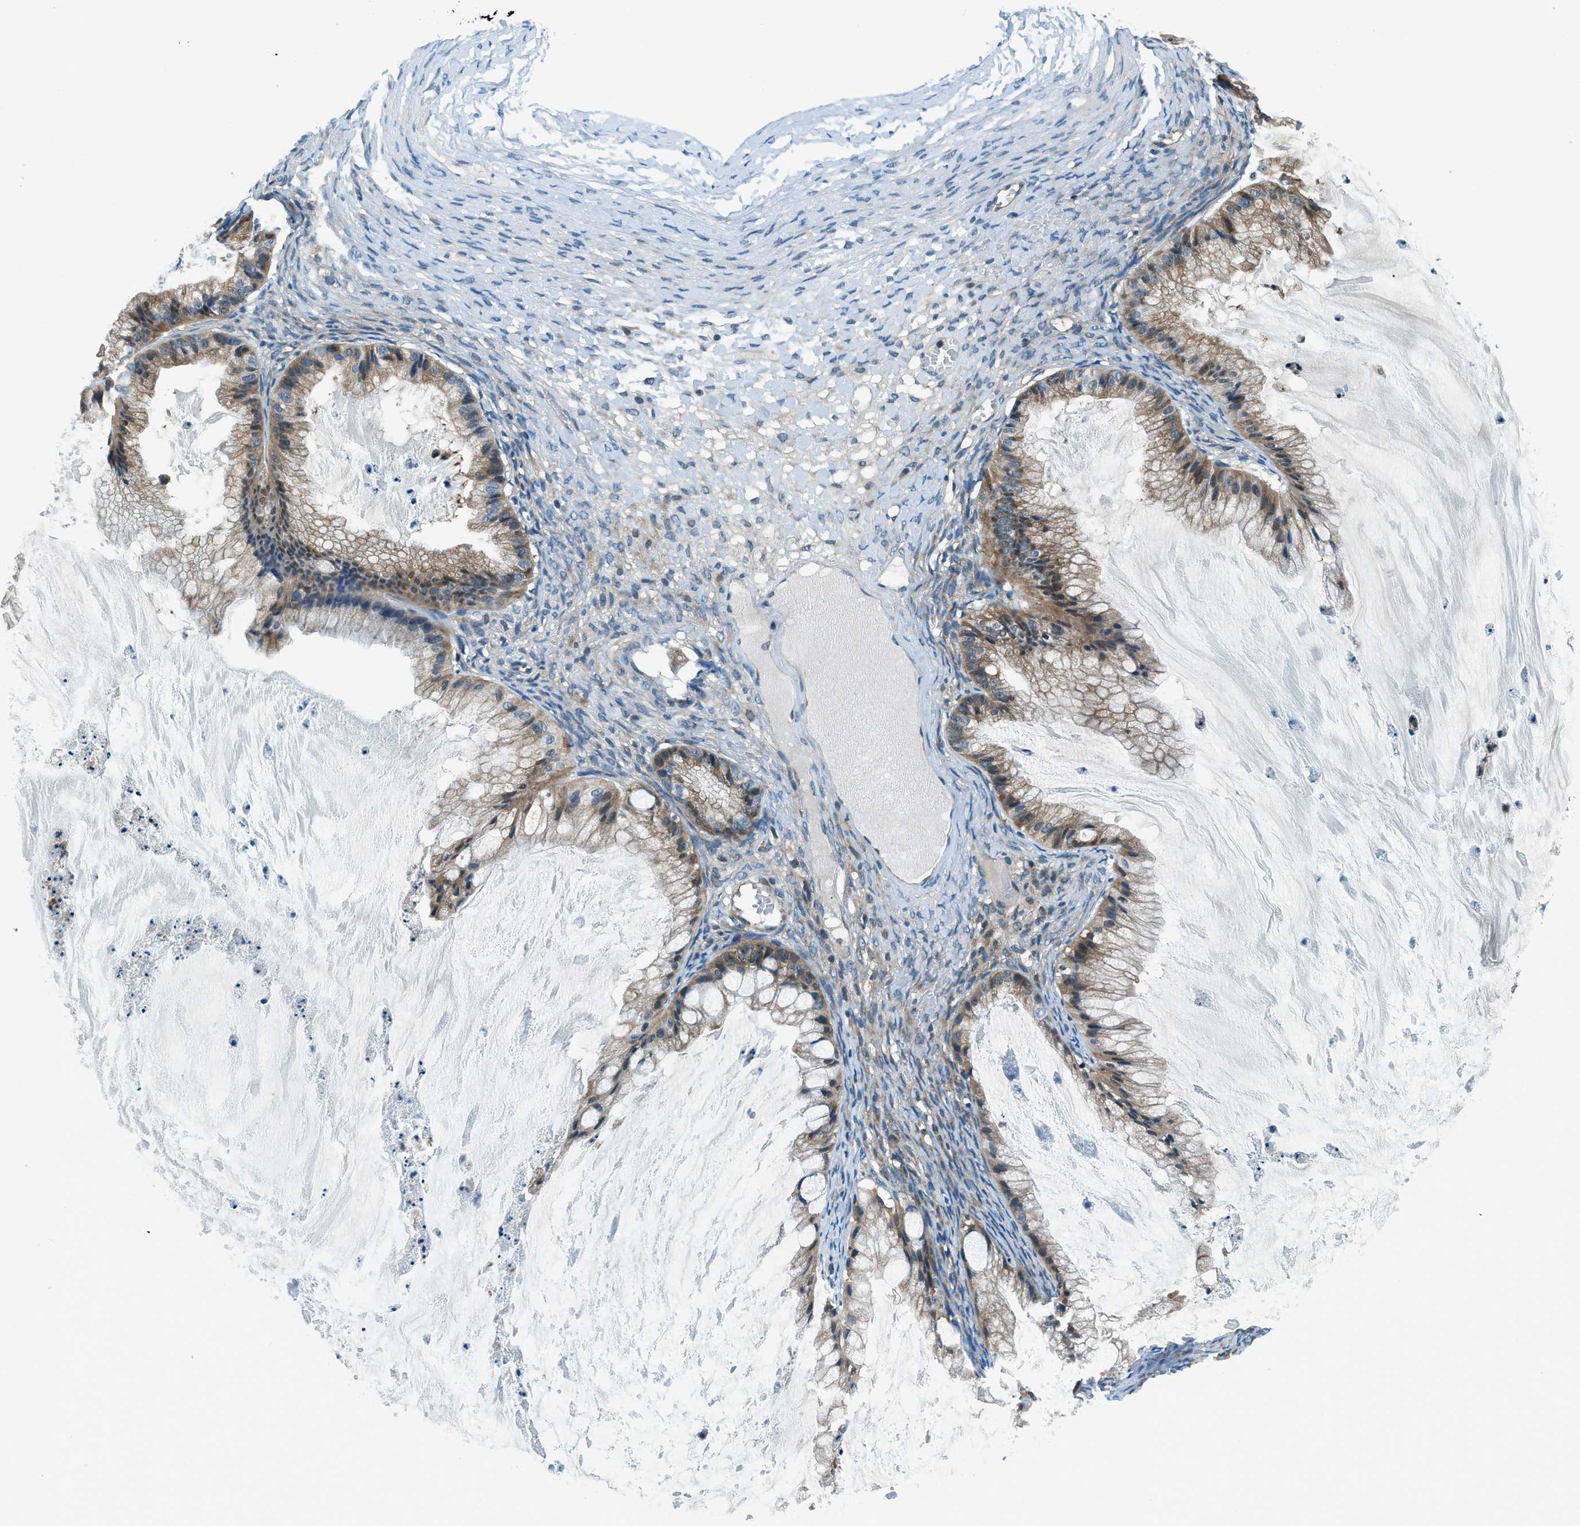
{"staining": {"intensity": "weak", "quantity": ">75%", "location": "cytoplasmic/membranous"}, "tissue": "ovarian cancer", "cell_type": "Tumor cells", "image_type": "cancer", "snomed": [{"axis": "morphology", "description": "Cystadenocarcinoma, mucinous, NOS"}, {"axis": "topography", "description": "Ovary"}], "caption": "Protein staining exhibits weak cytoplasmic/membranous staining in about >75% of tumor cells in ovarian cancer (mucinous cystadenocarcinoma).", "gene": "HEBP2", "patient": {"sex": "female", "age": 57}}